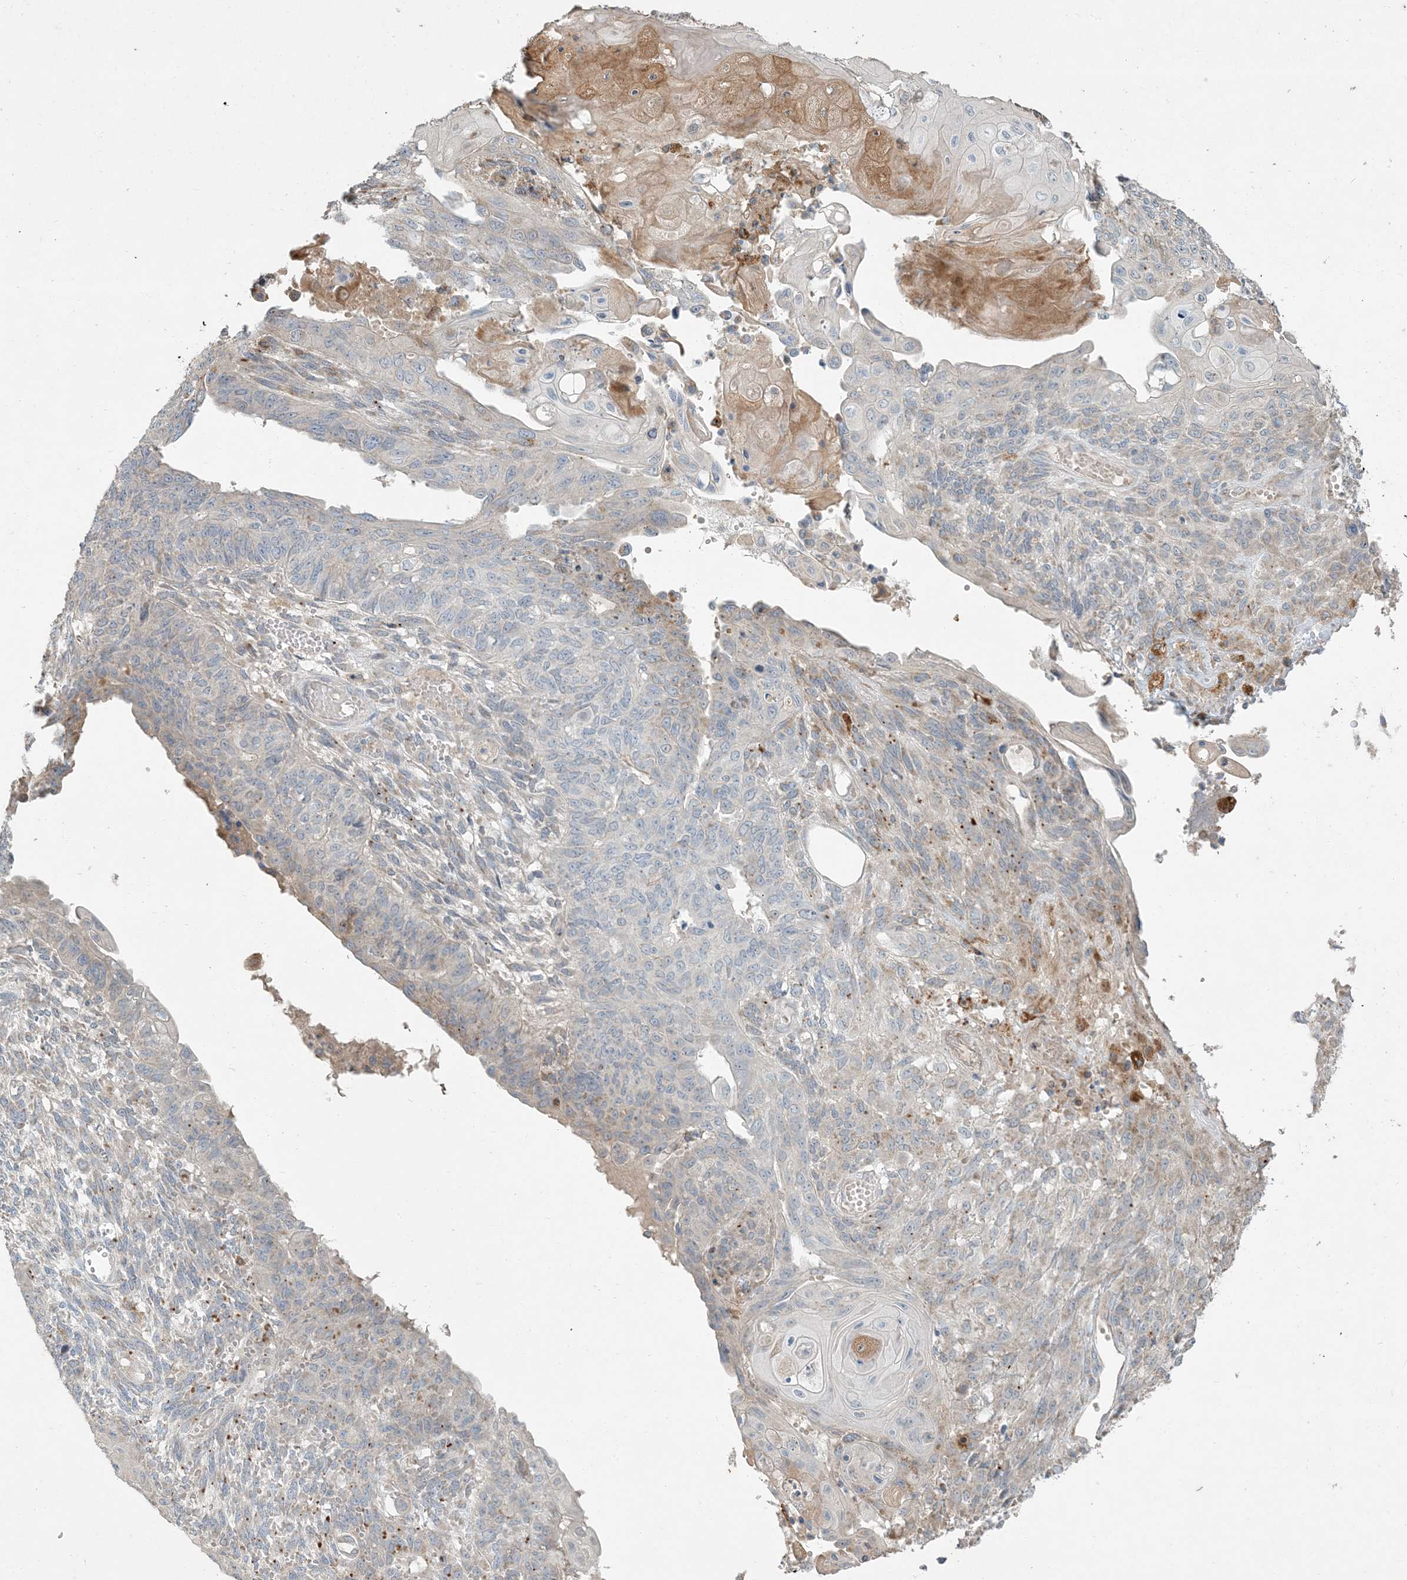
{"staining": {"intensity": "weak", "quantity": "<25%", "location": "cytoplasmic/membranous"}, "tissue": "endometrial cancer", "cell_type": "Tumor cells", "image_type": "cancer", "snomed": [{"axis": "morphology", "description": "Adenocarcinoma, NOS"}, {"axis": "topography", "description": "Endometrium"}], "caption": "Immunohistochemical staining of human endometrial cancer (adenocarcinoma) shows no significant expression in tumor cells.", "gene": "LTN1", "patient": {"sex": "female", "age": 32}}